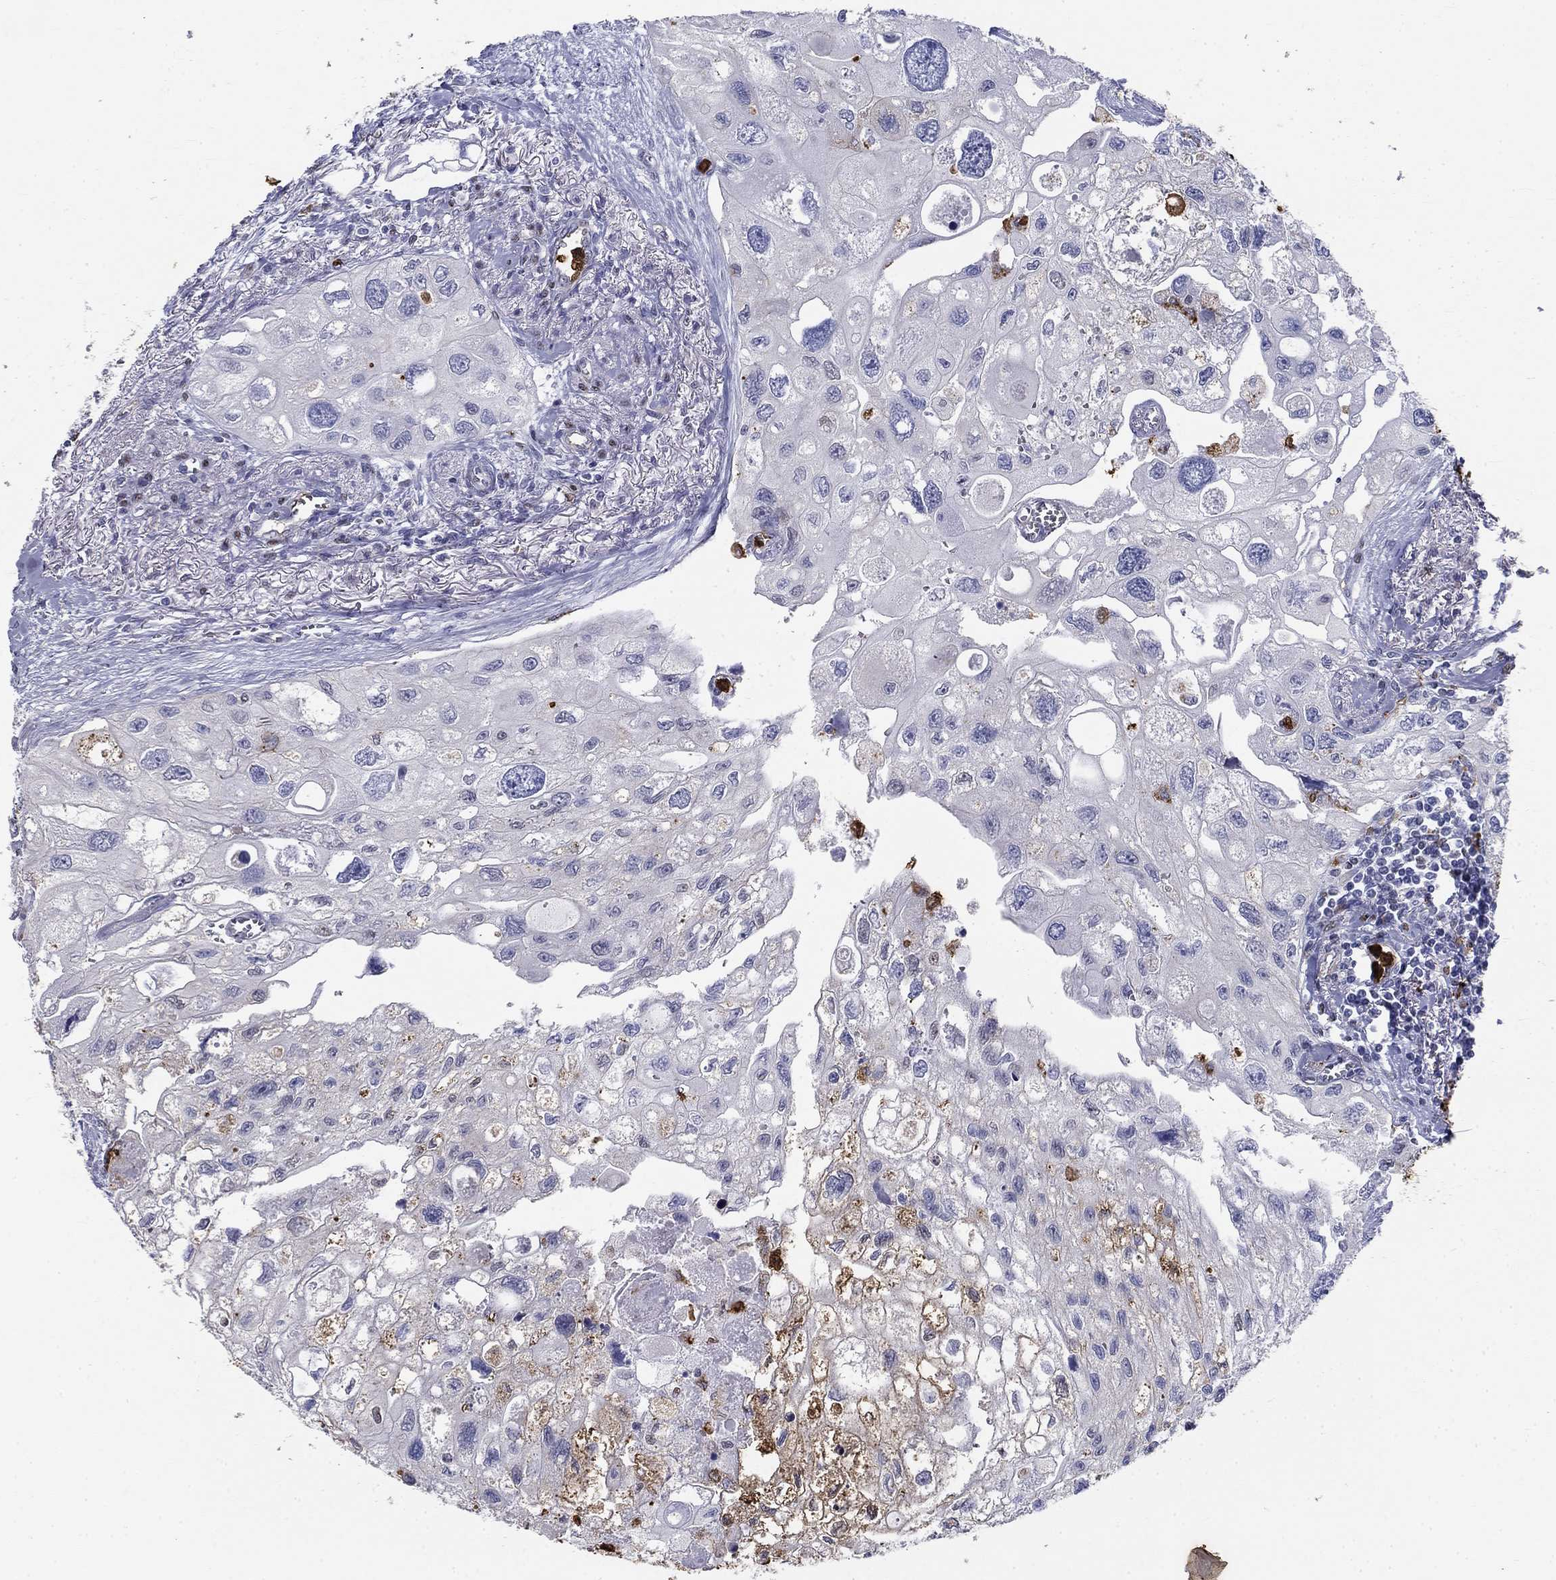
{"staining": {"intensity": "negative", "quantity": "none", "location": "none"}, "tissue": "urothelial cancer", "cell_type": "Tumor cells", "image_type": "cancer", "snomed": [{"axis": "morphology", "description": "Urothelial carcinoma, High grade"}, {"axis": "topography", "description": "Urinary bladder"}], "caption": "DAB immunohistochemical staining of urothelial carcinoma (high-grade) demonstrates no significant positivity in tumor cells.", "gene": "IGSF8", "patient": {"sex": "male", "age": 59}}